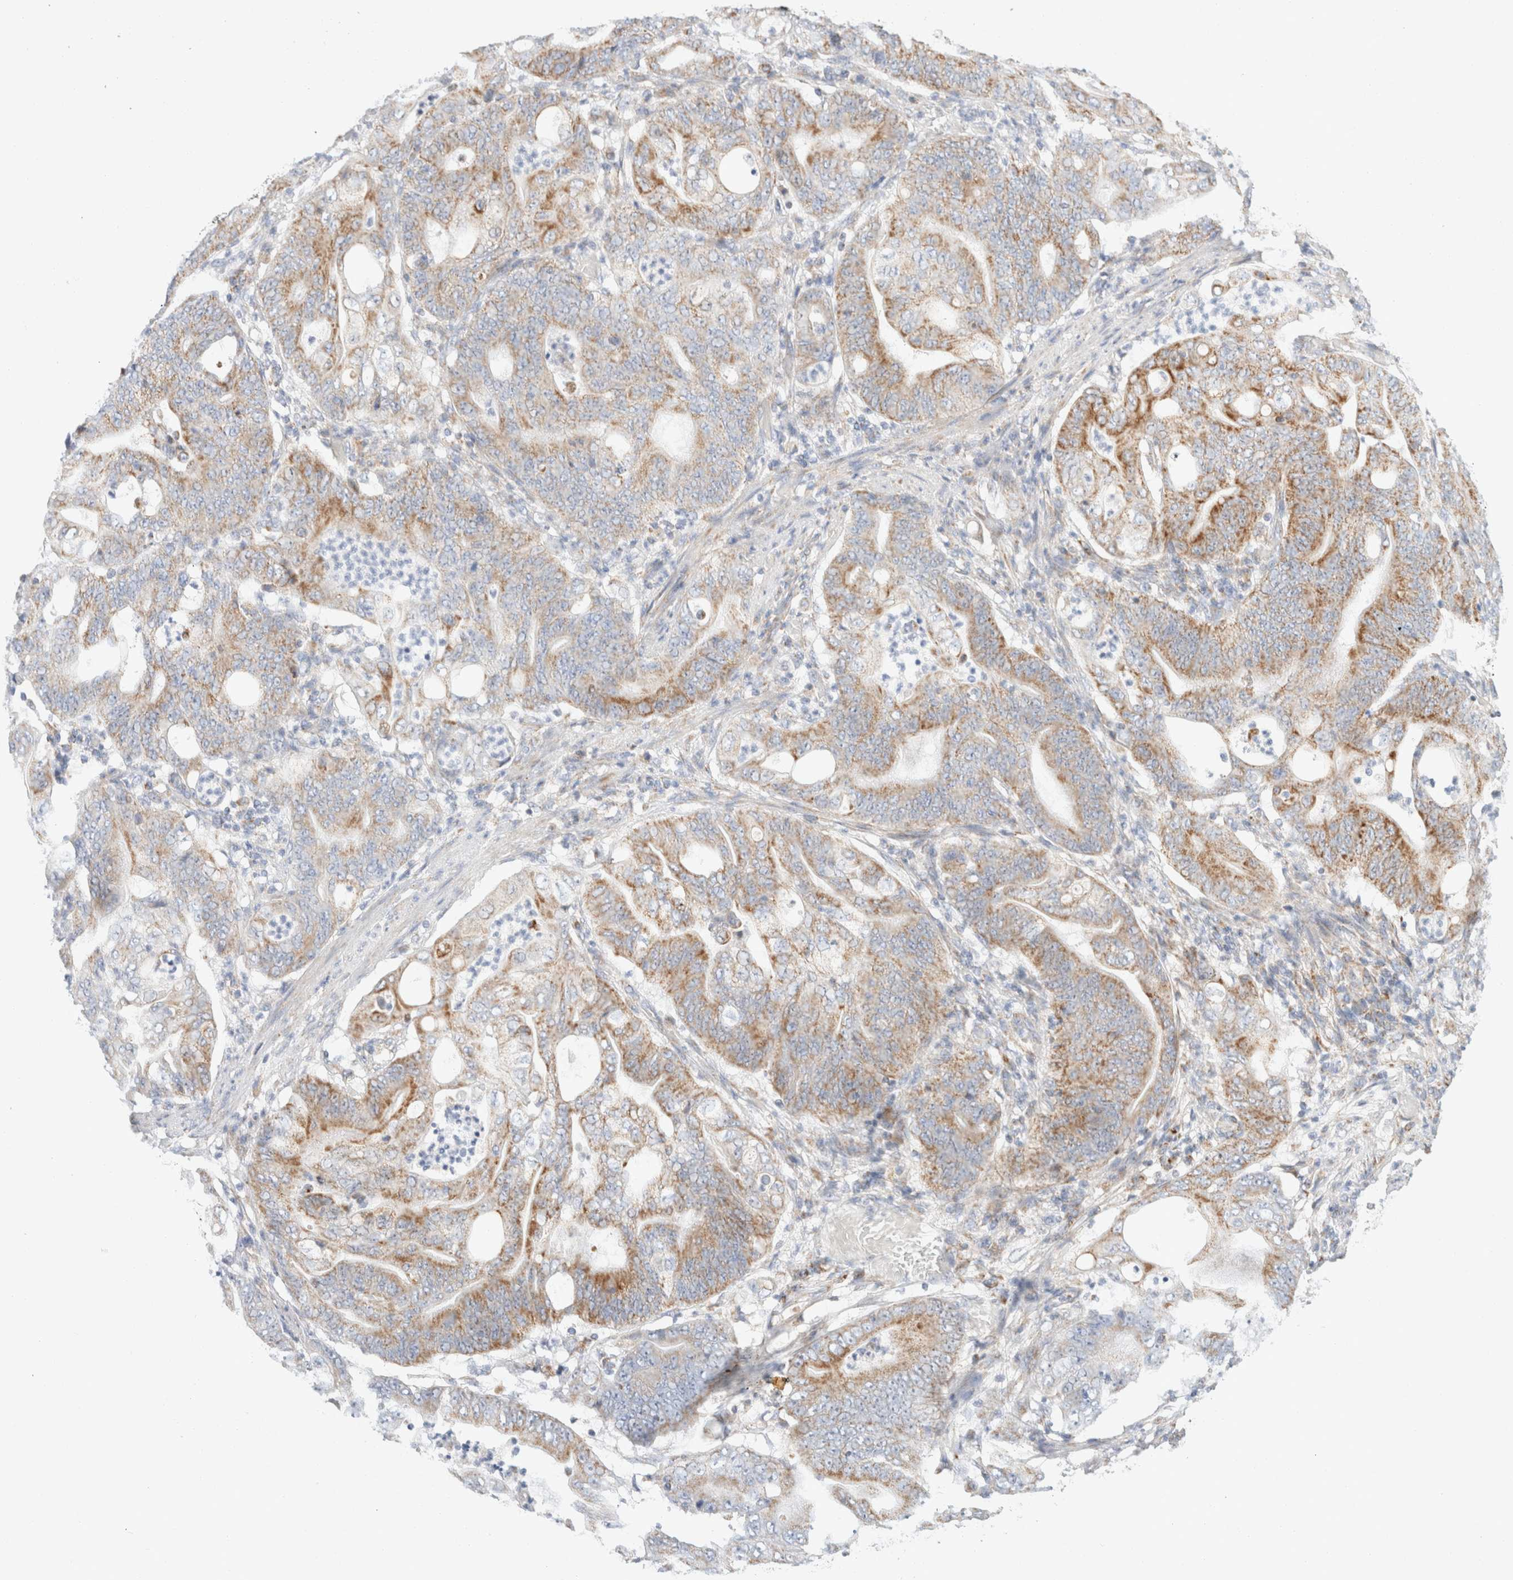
{"staining": {"intensity": "moderate", "quantity": "25%-75%", "location": "cytoplasmic/membranous"}, "tissue": "stomach cancer", "cell_type": "Tumor cells", "image_type": "cancer", "snomed": [{"axis": "morphology", "description": "Adenocarcinoma, NOS"}, {"axis": "topography", "description": "Stomach"}], "caption": "Stomach cancer was stained to show a protein in brown. There is medium levels of moderate cytoplasmic/membranous staining in approximately 25%-75% of tumor cells. (brown staining indicates protein expression, while blue staining denotes nuclei).", "gene": "ATP6V1C1", "patient": {"sex": "female", "age": 73}}